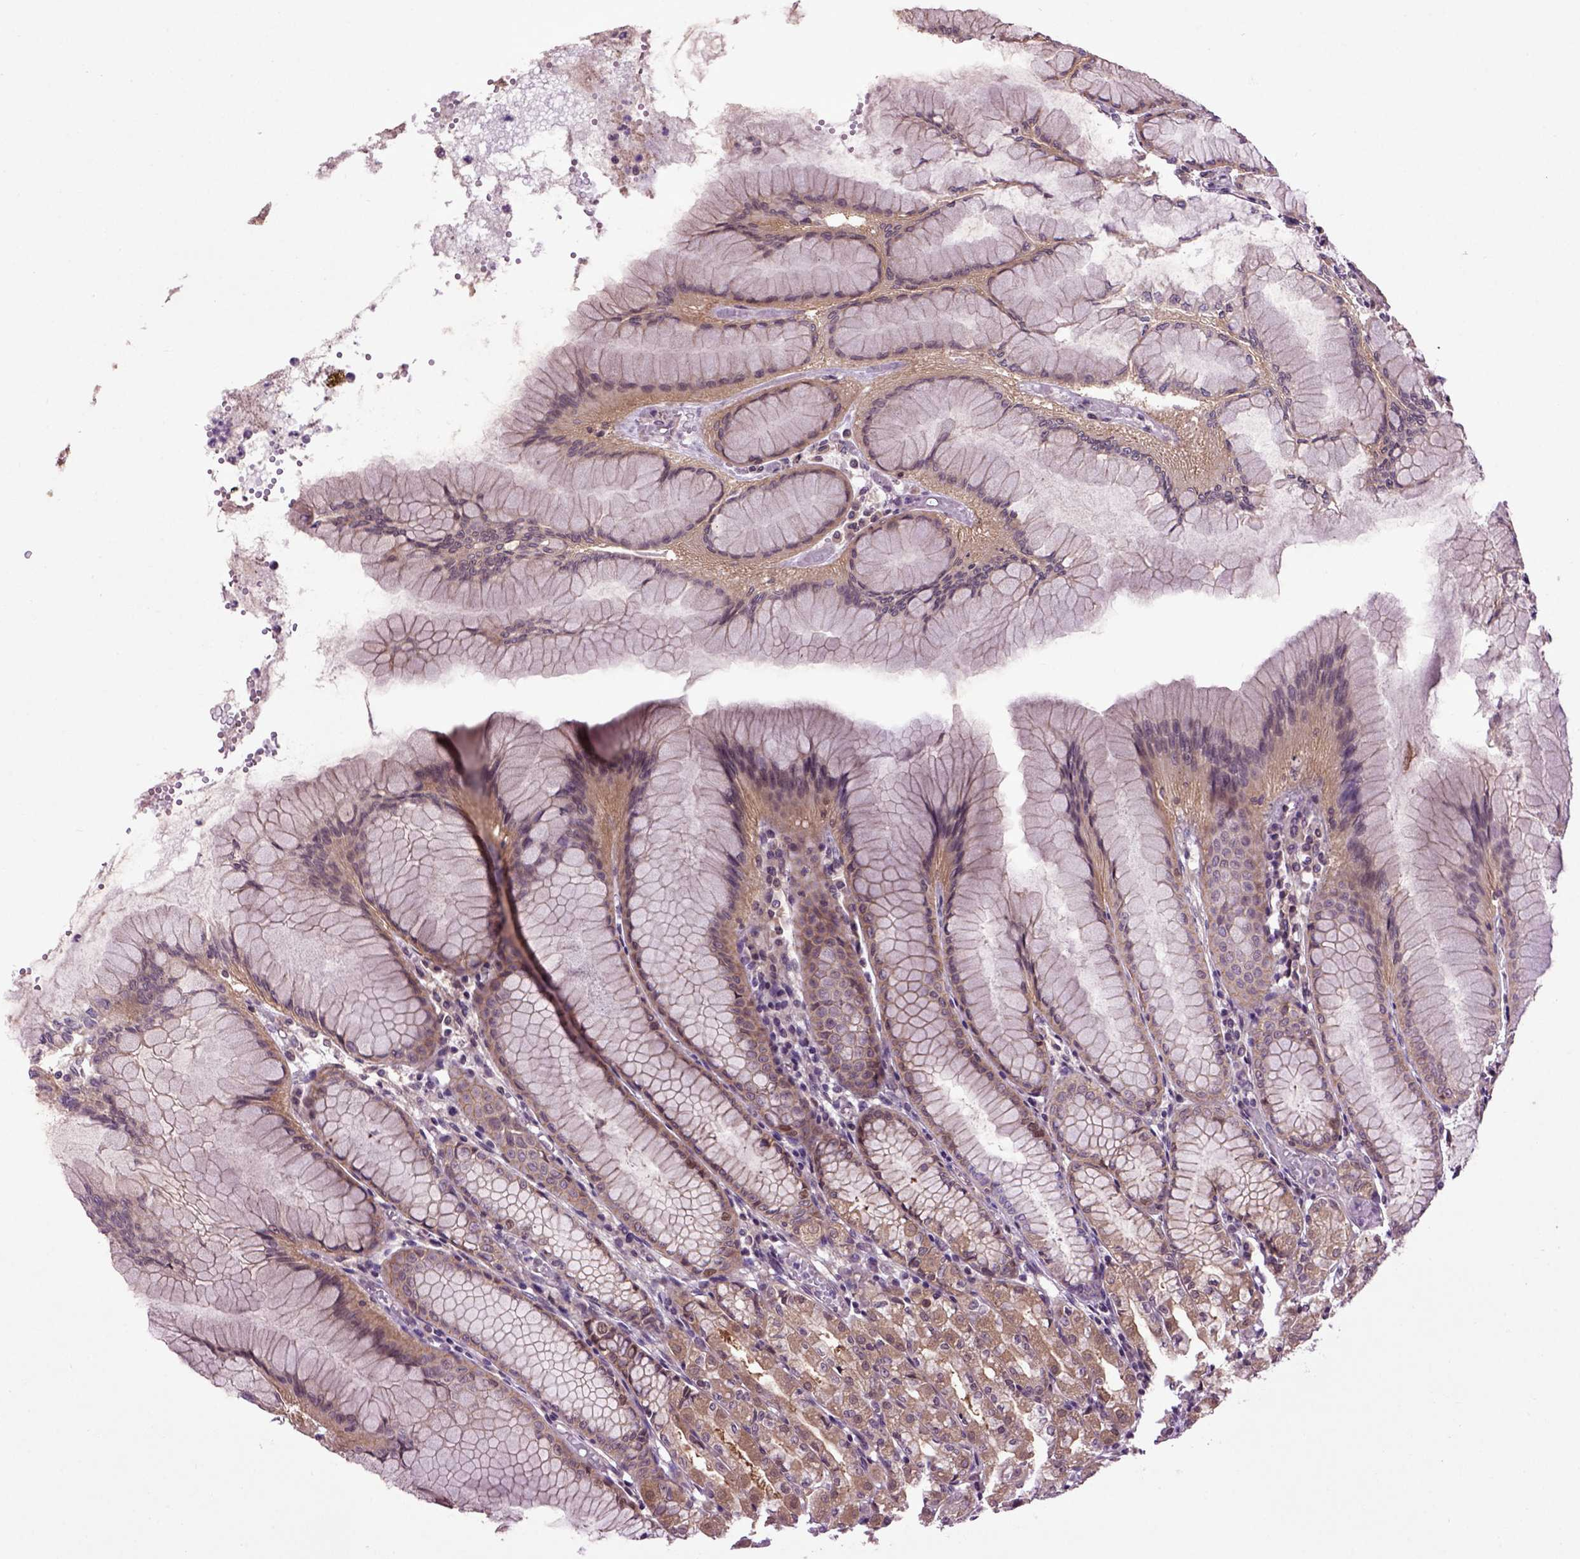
{"staining": {"intensity": "moderate", "quantity": ">75%", "location": "cytoplasmic/membranous"}, "tissue": "stomach", "cell_type": "Glandular cells", "image_type": "normal", "snomed": [{"axis": "morphology", "description": "Normal tissue, NOS"}, {"axis": "topography", "description": "Stomach"}], "caption": "Protein positivity by immunohistochemistry demonstrates moderate cytoplasmic/membranous staining in about >75% of glandular cells in benign stomach.", "gene": "WDR48", "patient": {"sex": "female", "age": 57}}